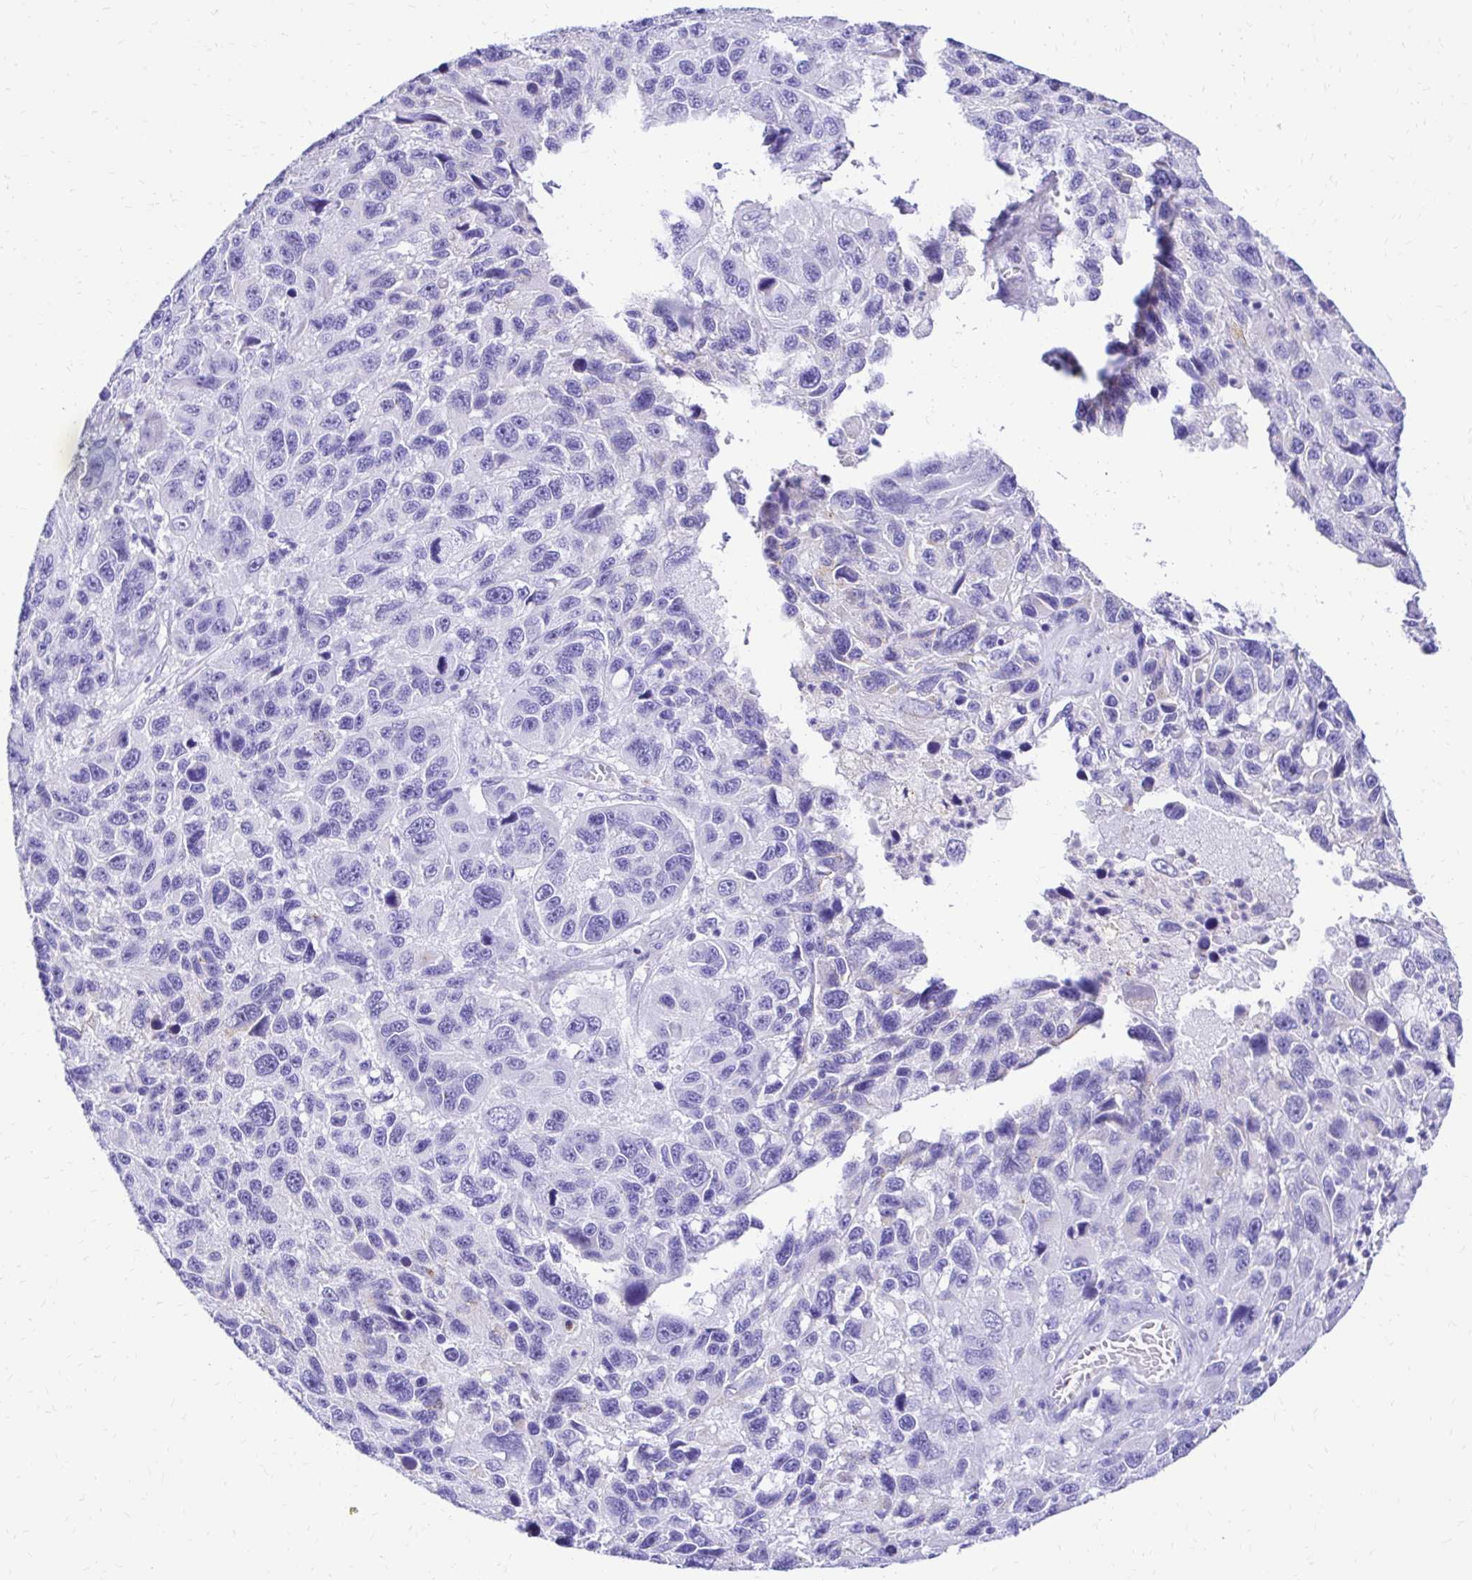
{"staining": {"intensity": "negative", "quantity": "none", "location": "none"}, "tissue": "melanoma", "cell_type": "Tumor cells", "image_type": "cancer", "snomed": [{"axis": "morphology", "description": "Malignant melanoma, NOS"}, {"axis": "topography", "description": "Skin"}], "caption": "Photomicrograph shows no protein positivity in tumor cells of melanoma tissue.", "gene": "S100G", "patient": {"sex": "male", "age": 53}}